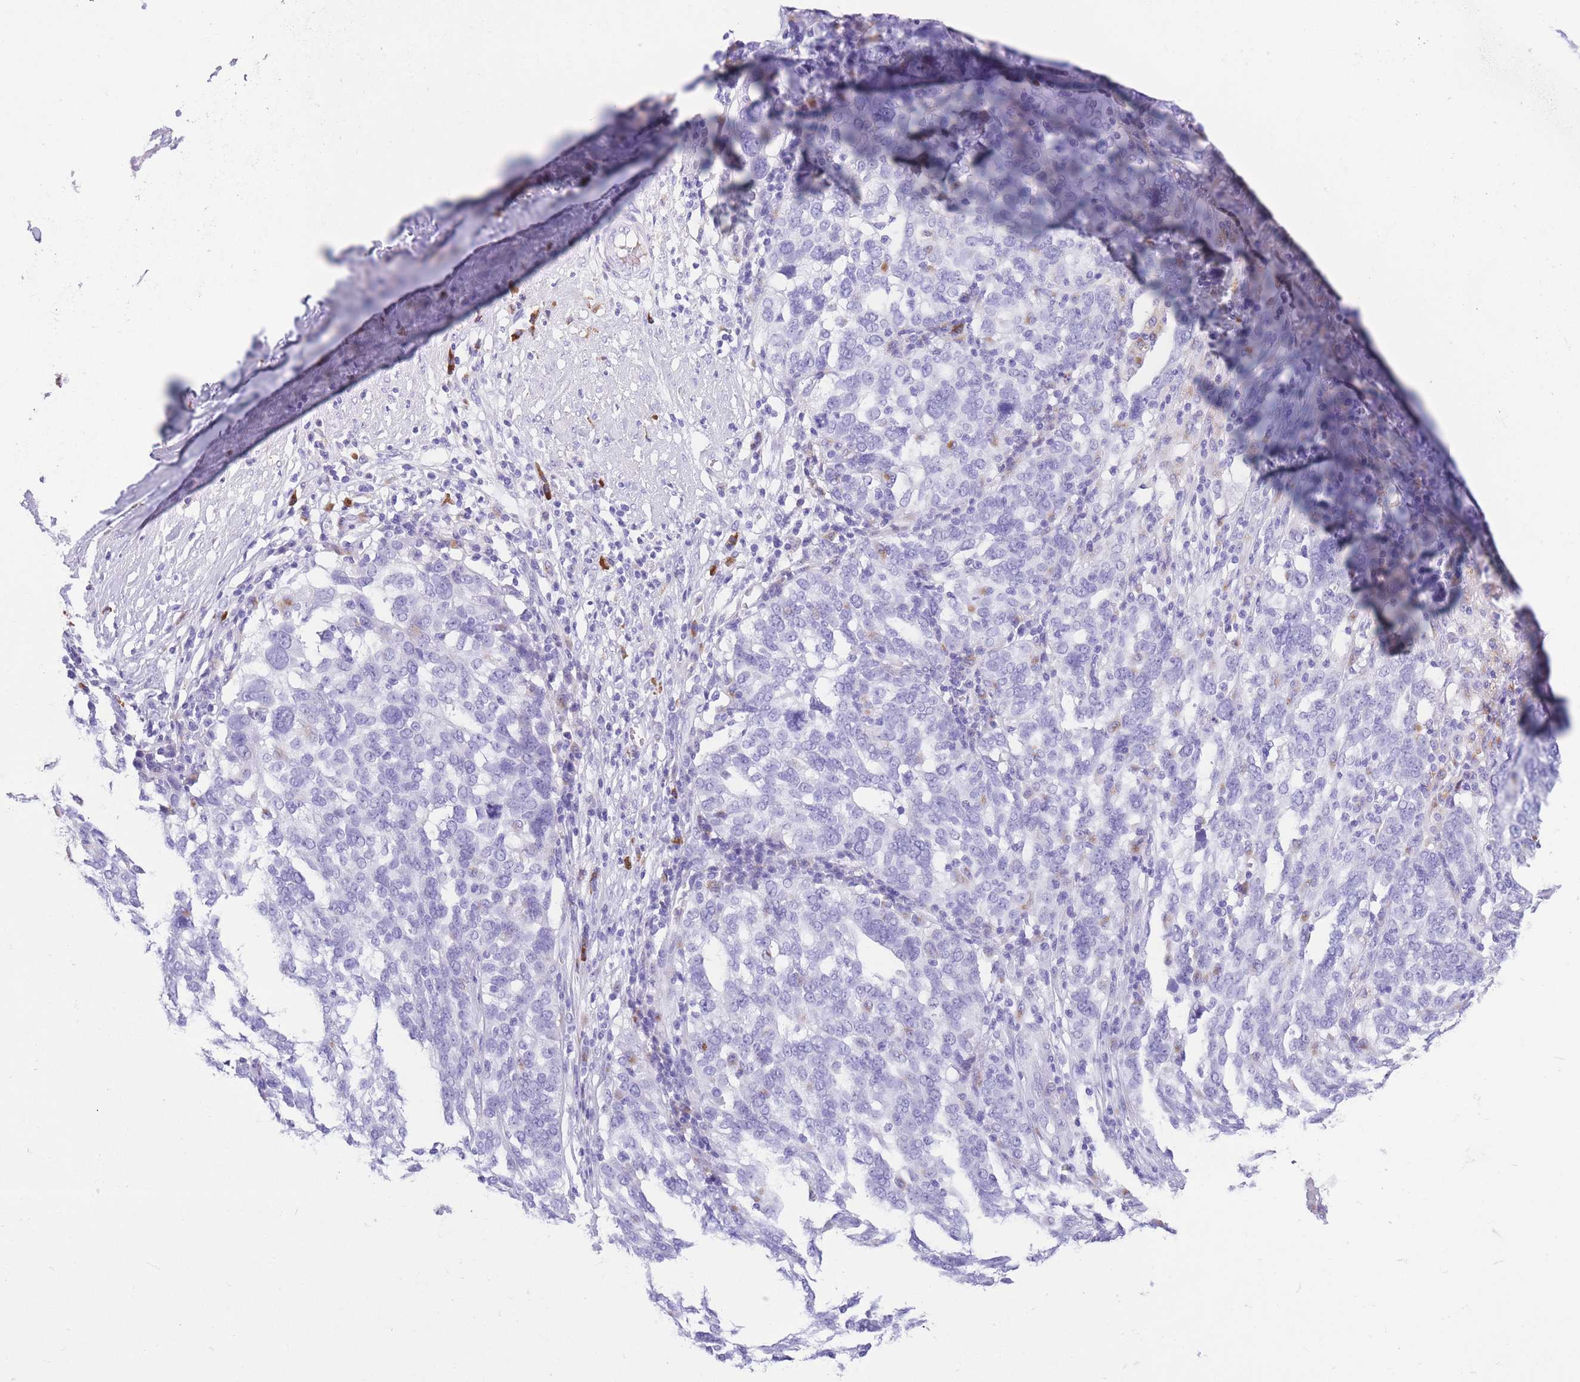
{"staining": {"intensity": "negative", "quantity": "none", "location": "none"}, "tissue": "ovarian cancer", "cell_type": "Tumor cells", "image_type": "cancer", "snomed": [{"axis": "morphology", "description": "Cystadenocarcinoma, serous, NOS"}, {"axis": "topography", "description": "Ovary"}], "caption": "Ovarian cancer was stained to show a protein in brown. There is no significant staining in tumor cells. Nuclei are stained in blue.", "gene": "PLBD1", "patient": {"sex": "female", "age": 59}}